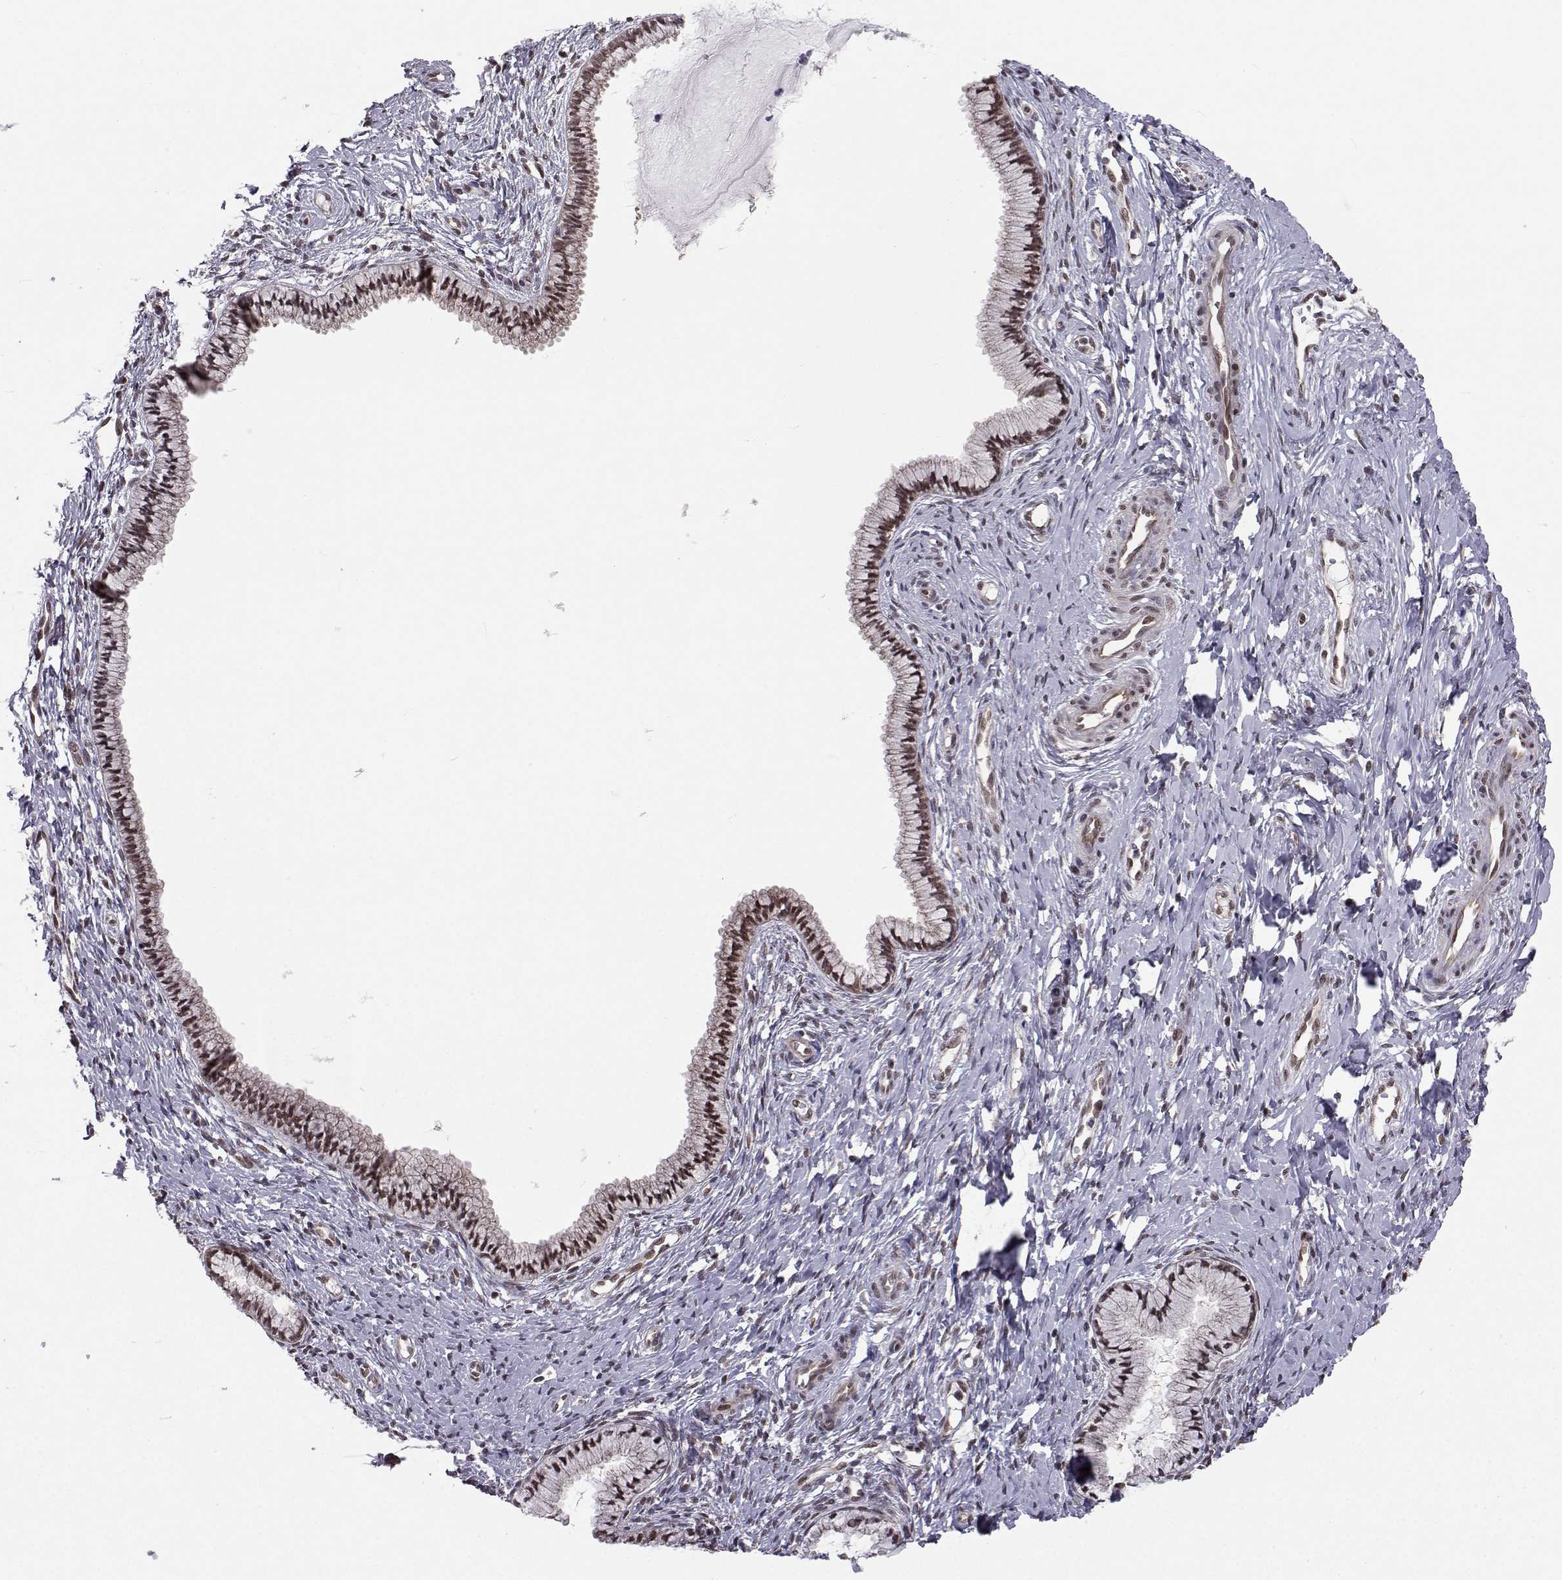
{"staining": {"intensity": "moderate", "quantity": ">75%", "location": "nuclear"}, "tissue": "cervix", "cell_type": "Glandular cells", "image_type": "normal", "snomed": [{"axis": "morphology", "description": "Normal tissue, NOS"}, {"axis": "topography", "description": "Cervix"}], "caption": "Immunohistochemistry (IHC) (DAB (3,3'-diaminobenzidine)) staining of benign cervix displays moderate nuclear protein staining in approximately >75% of glandular cells.", "gene": "PKN2", "patient": {"sex": "female", "age": 40}}